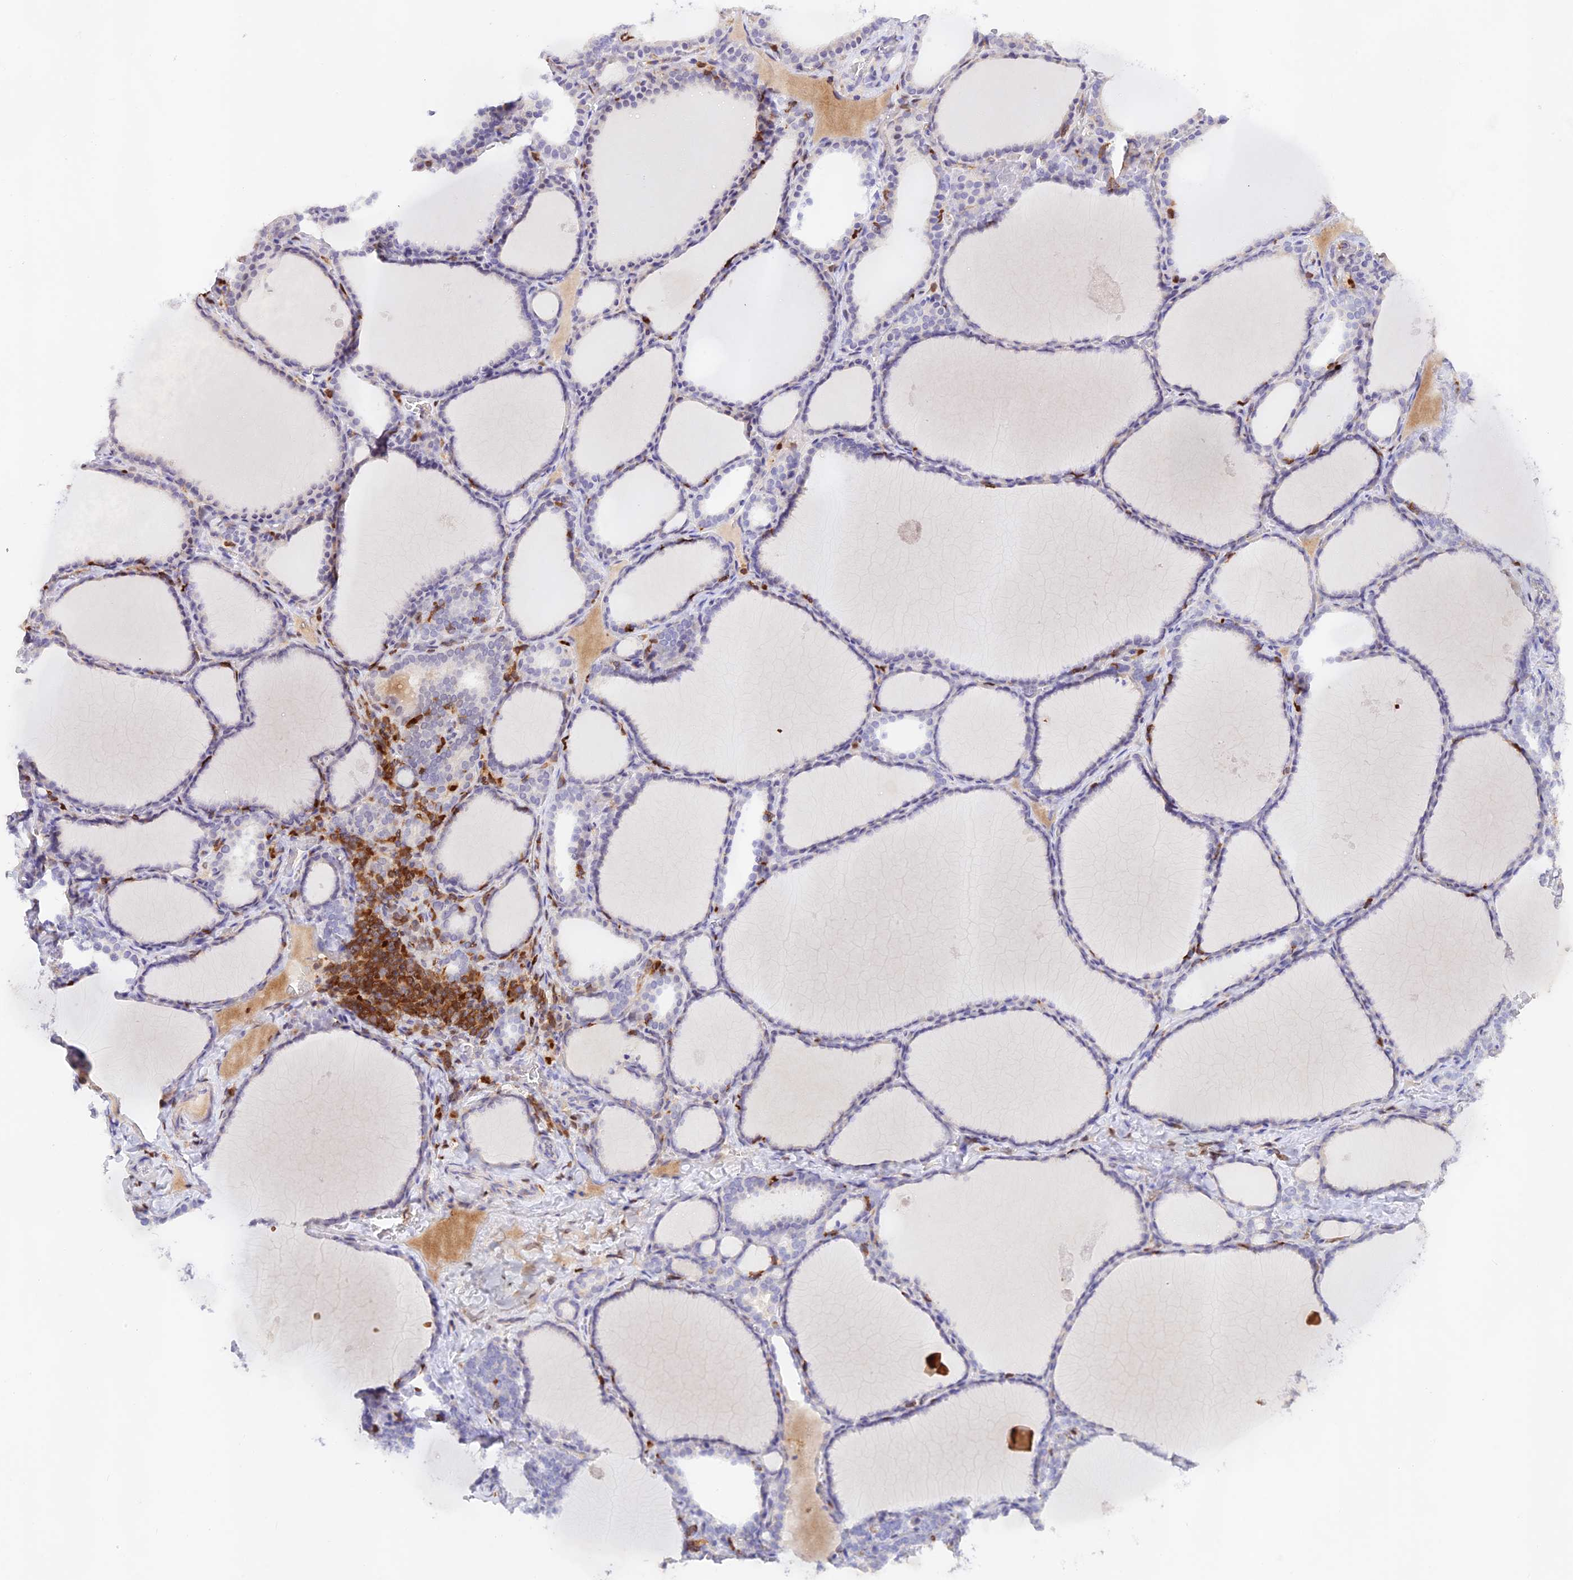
{"staining": {"intensity": "negative", "quantity": "none", "location": "none"}, "tissue": "thyroid gland", "cell_type": "Glandular cells", "image_type": "normal", "snomed": [{"axis": "morphology", "description": "Normal tissue, NOS"}, {"axis": "topography", "description": "Thyroid gland"}], "caption": "Thyroid gland stained for a protein using immunohistochemistry exhibits no positivity glandular cells.", "gene": "DENND1C", "patient": {"sex": "female", "age": 39}}